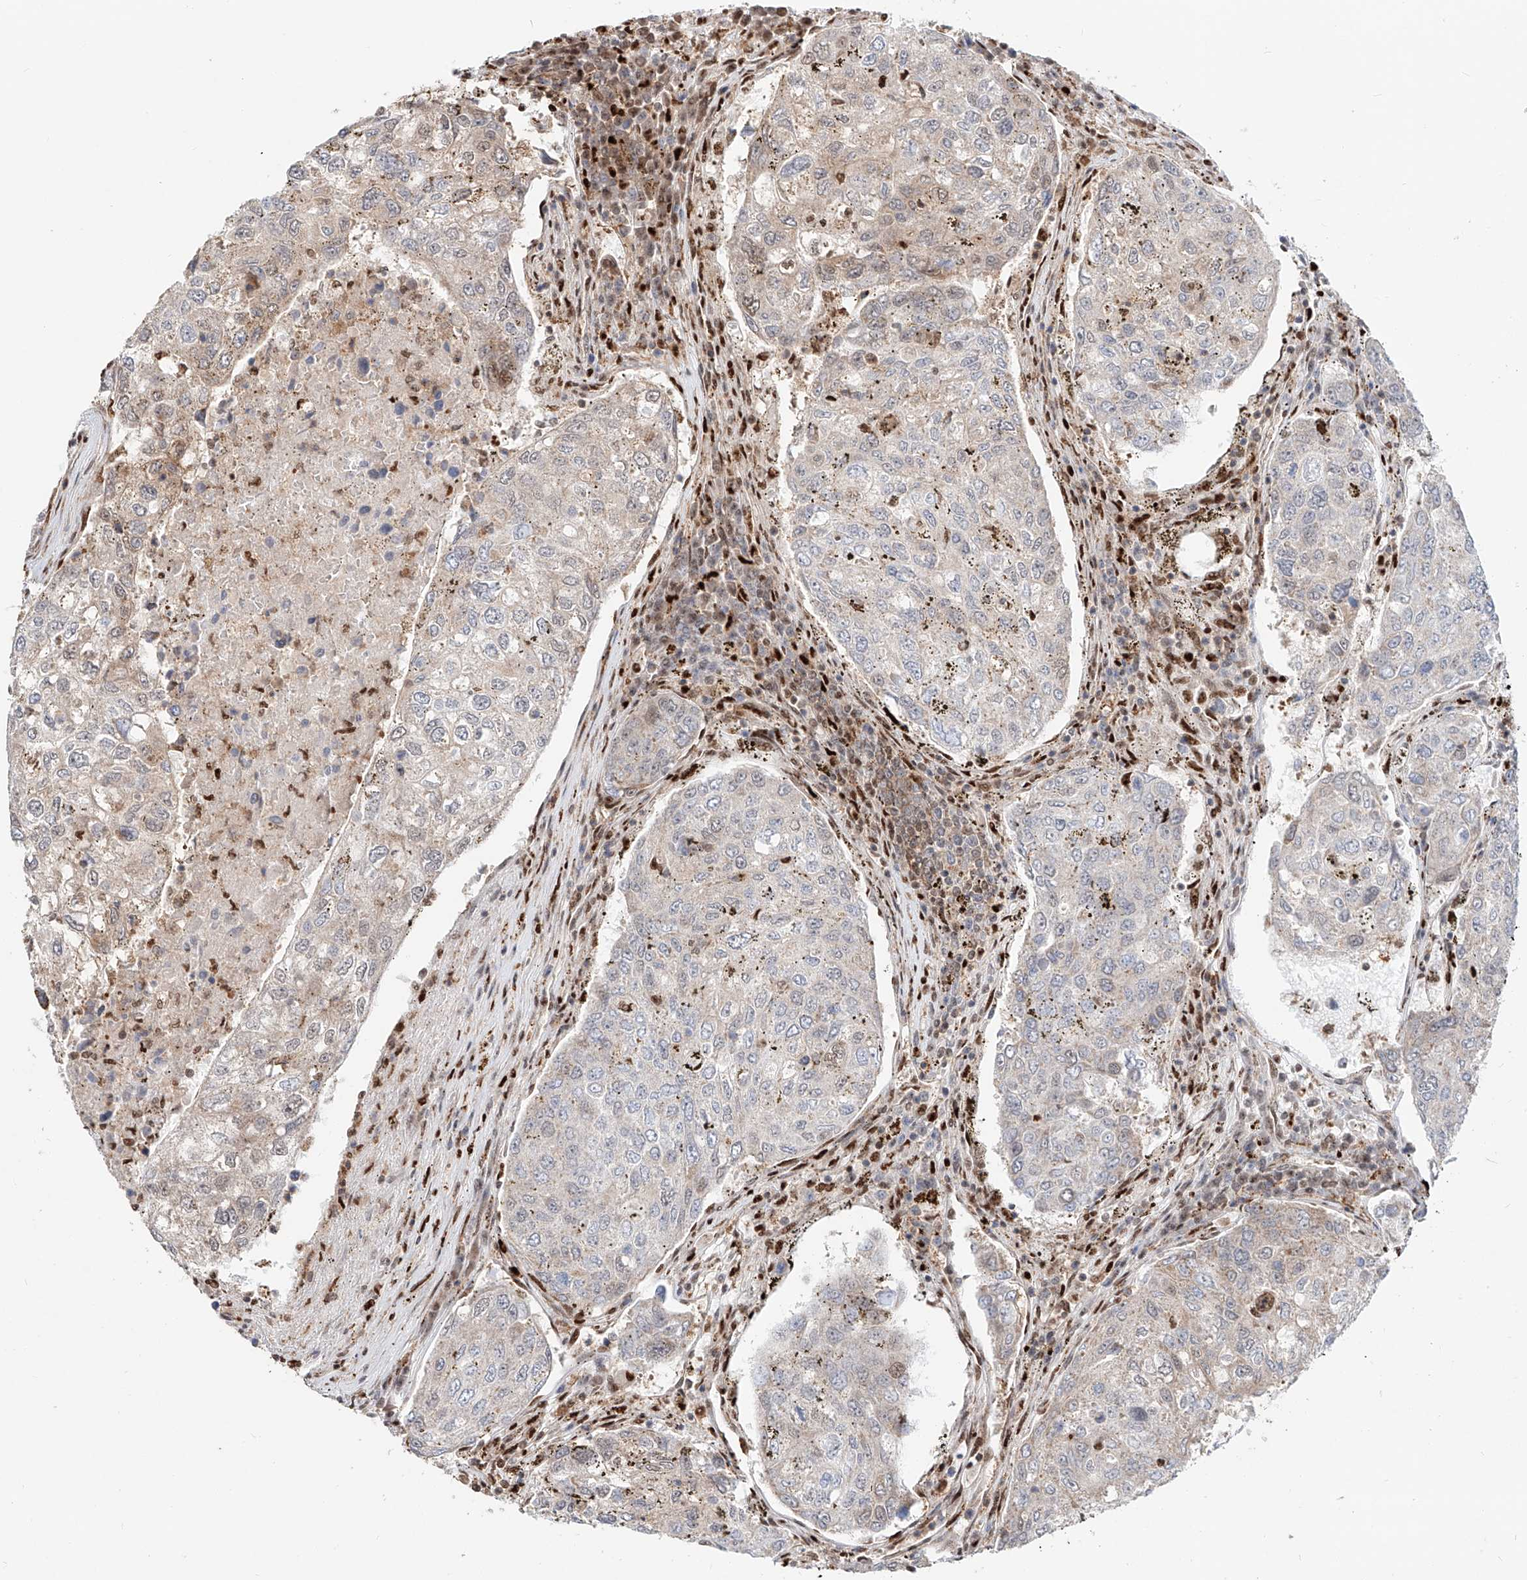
{"staining": {"intensity": "weak", "quantity": "25%-75%", "location": "cytoplasmic/membranous,nuclear"}, "tissue": "urothelial cancer", "cell_type": "Tumor cells", "image_type": "cancer", "snomed": [{"axis": "morphology", "description": "Urothelial carcinoma, High grade"}, {"axis": "topography", "description": "Lymph node"}, {"axis": "topography", "description": "Urinary bladder"}], "caption": "A brown stain highlights weak cytoplasmic/membranous and nuclear staining of a protein in human urothelial cancer tumor cells.", "gene": "DZIP1L", "patient": {"sex": "male", "age": 51}}